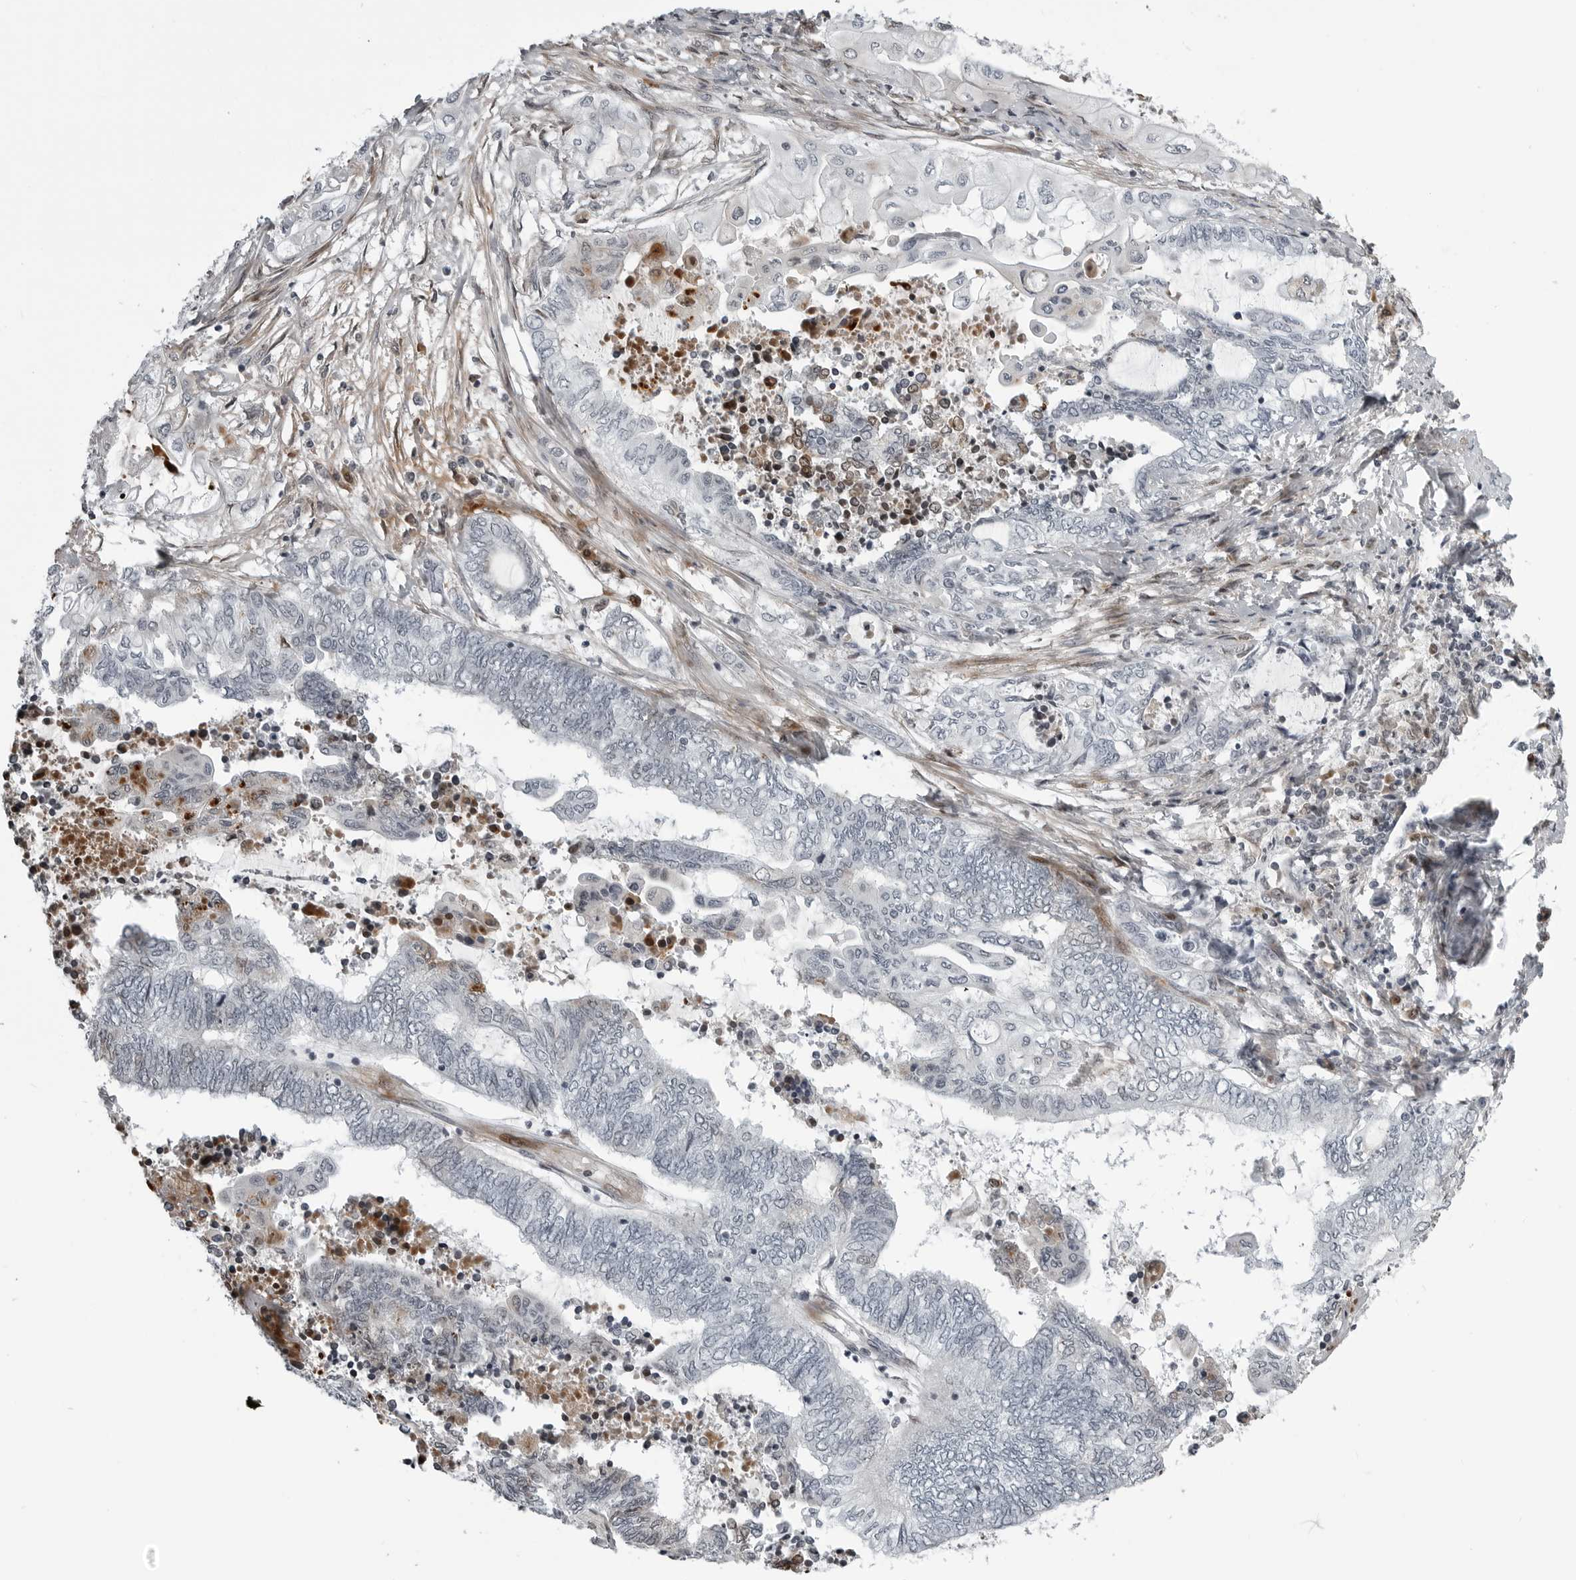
{"staining": {"intensity": "negative", "quantity": "none", "location": "none"}, "tissue": "endometrial cancer", "cell_type": "Tumor cells", "image_type": "cancer", "snomed": [{"axis": "morphology", "description": "Adenocarcinoma, NOS"}, {"axis": "topography", "description": "Uterus"}, {"axis": "topography", "description": "Endometrium"}], "caption": "Tumor cells are negative for protein expression in human endometrial cancer.", "gene": "CXCR5", "patient": {"sex": "female", "age": 70}}